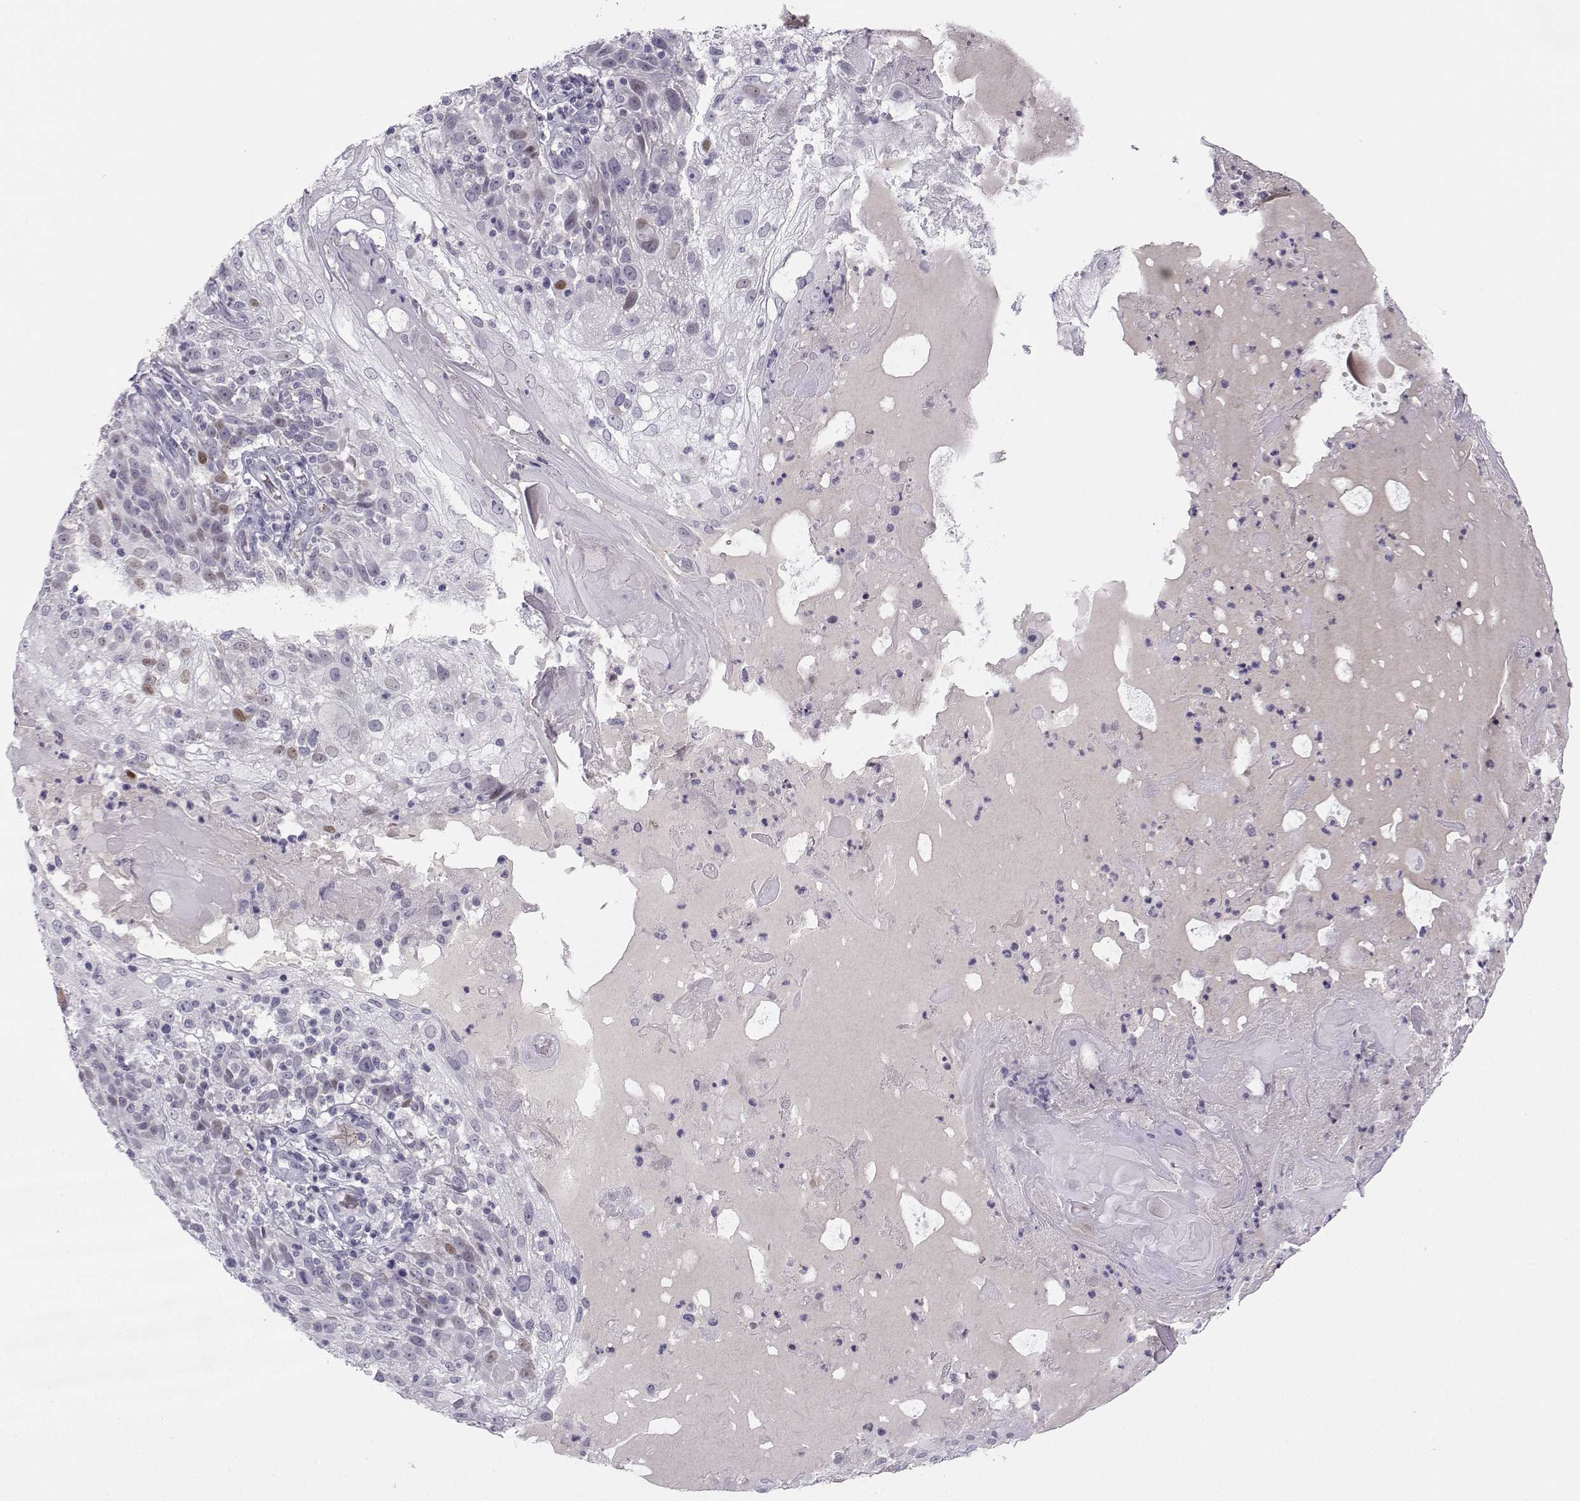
{"staining": {"intensity": "negative", "quantity": "none", "location": "none"}, "tissue": "skin cancer", "cell_type": "Tumor cells", "image_type": "cancer", "snomed": [{"axis": "morphology", "description": "Normal tissue, NOS"}, {"axis": "morphology", "description": "Squamous cell carcinoma, NOS"}, {"axis": "topography", "description": "Skin"}], "caption": "Image shows no significant protein positivity in tumor cells of skin cancer. (Stains: DAB immunohistochemistry (IHC) with hematoxylin counter stain, Microscopy: brightfield microscopy at high magnification).", "gene": "LHX1", "patient": {"sex": "female", "age": 83}}